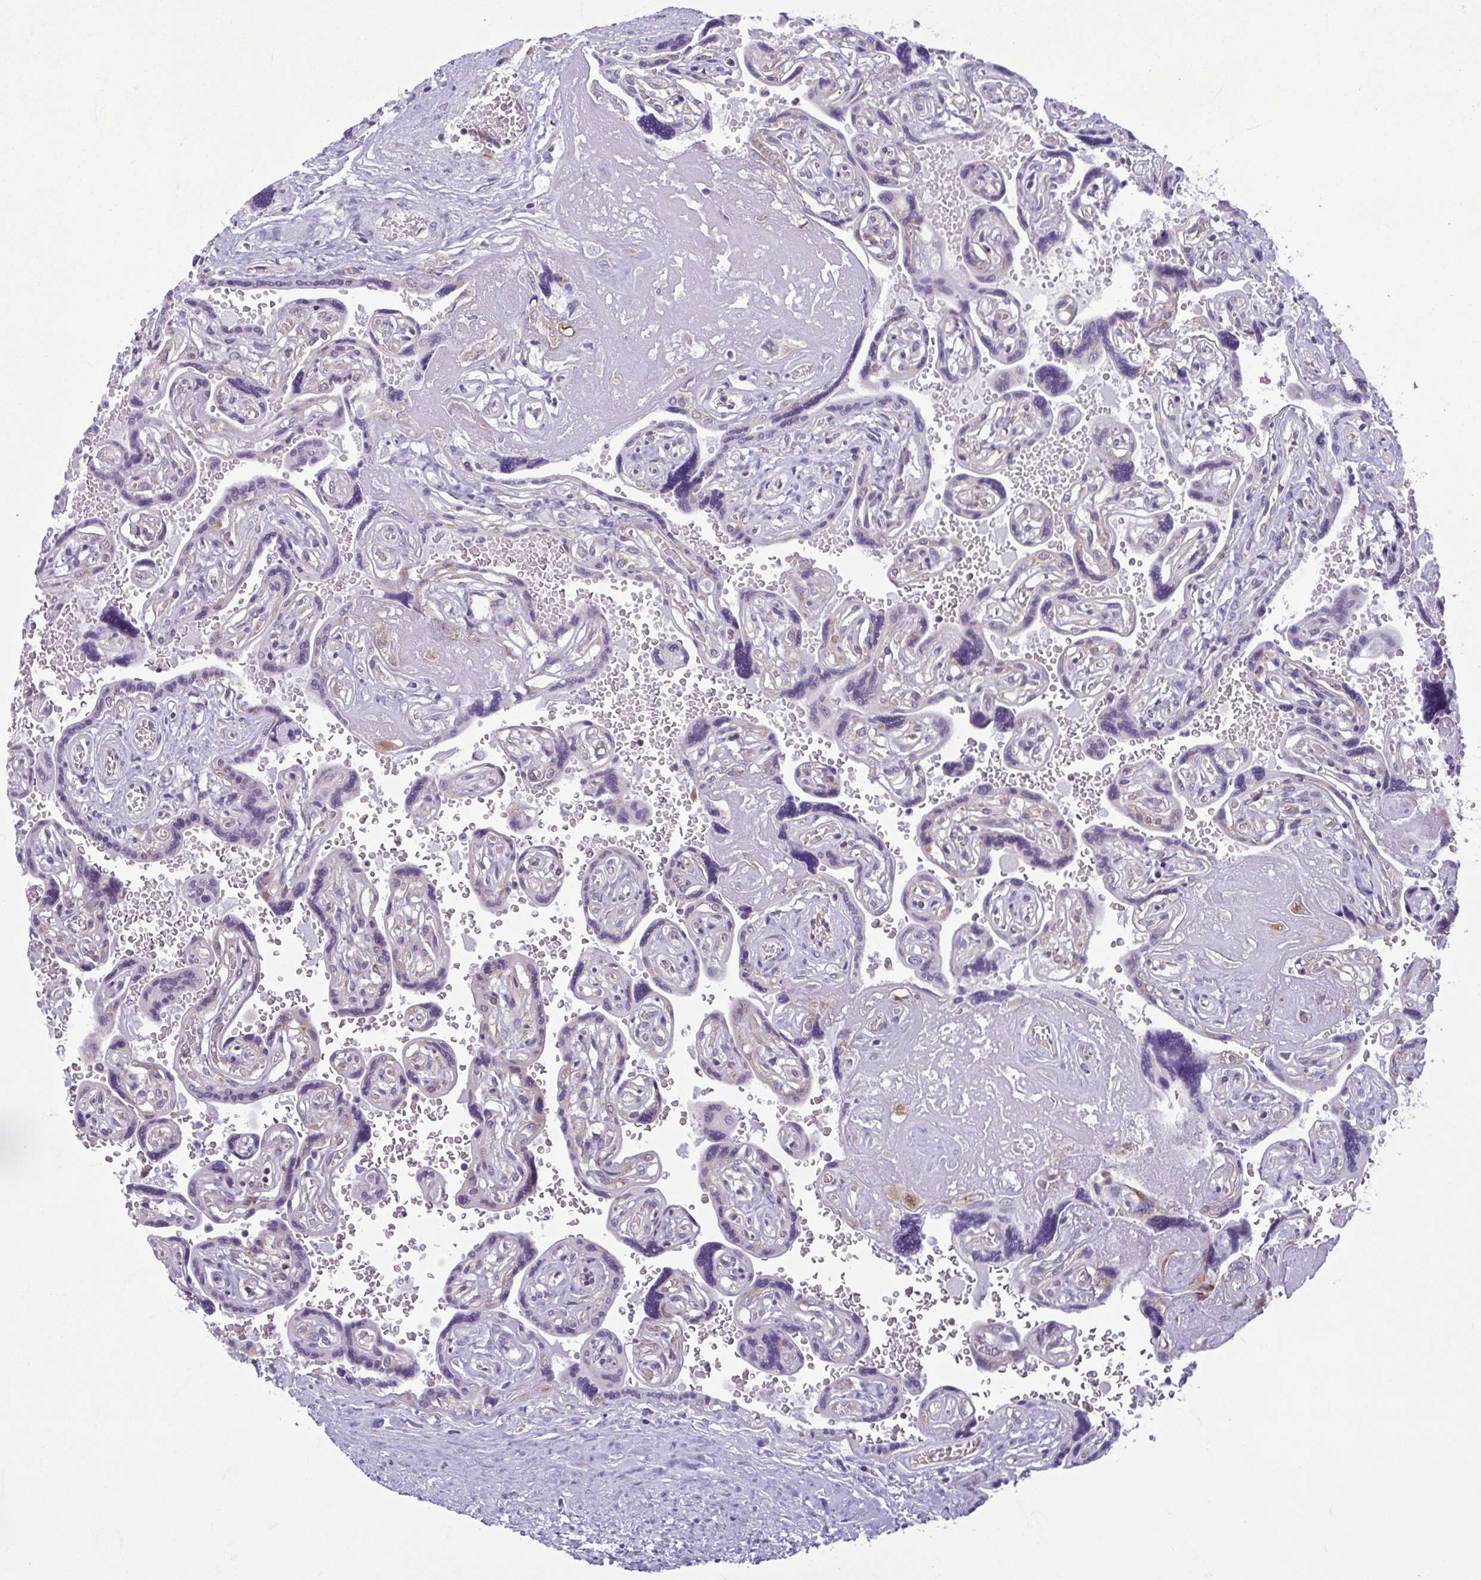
{"staining": {"intensity": "moderate", "quantity": "25%-75%", "location": "cytoplasmic/membranous"}, "tissue": "placenta", "cell_type": "Trophoblastic cells", "image_type": "normal", "snomed": [{"axis": "morphology", "description": "Normal tissue, NOS"}, {"axis": "topography", "description": "Placenta"}], "caption": "Placenta stained with DAB IHC reveals medium levels of moderate cytoplasmic/membranous expression in approximately 25%-75% of trophoblastic cells.", "gene": "RPS16", "patient": {"sex": "female", "age": 32}}